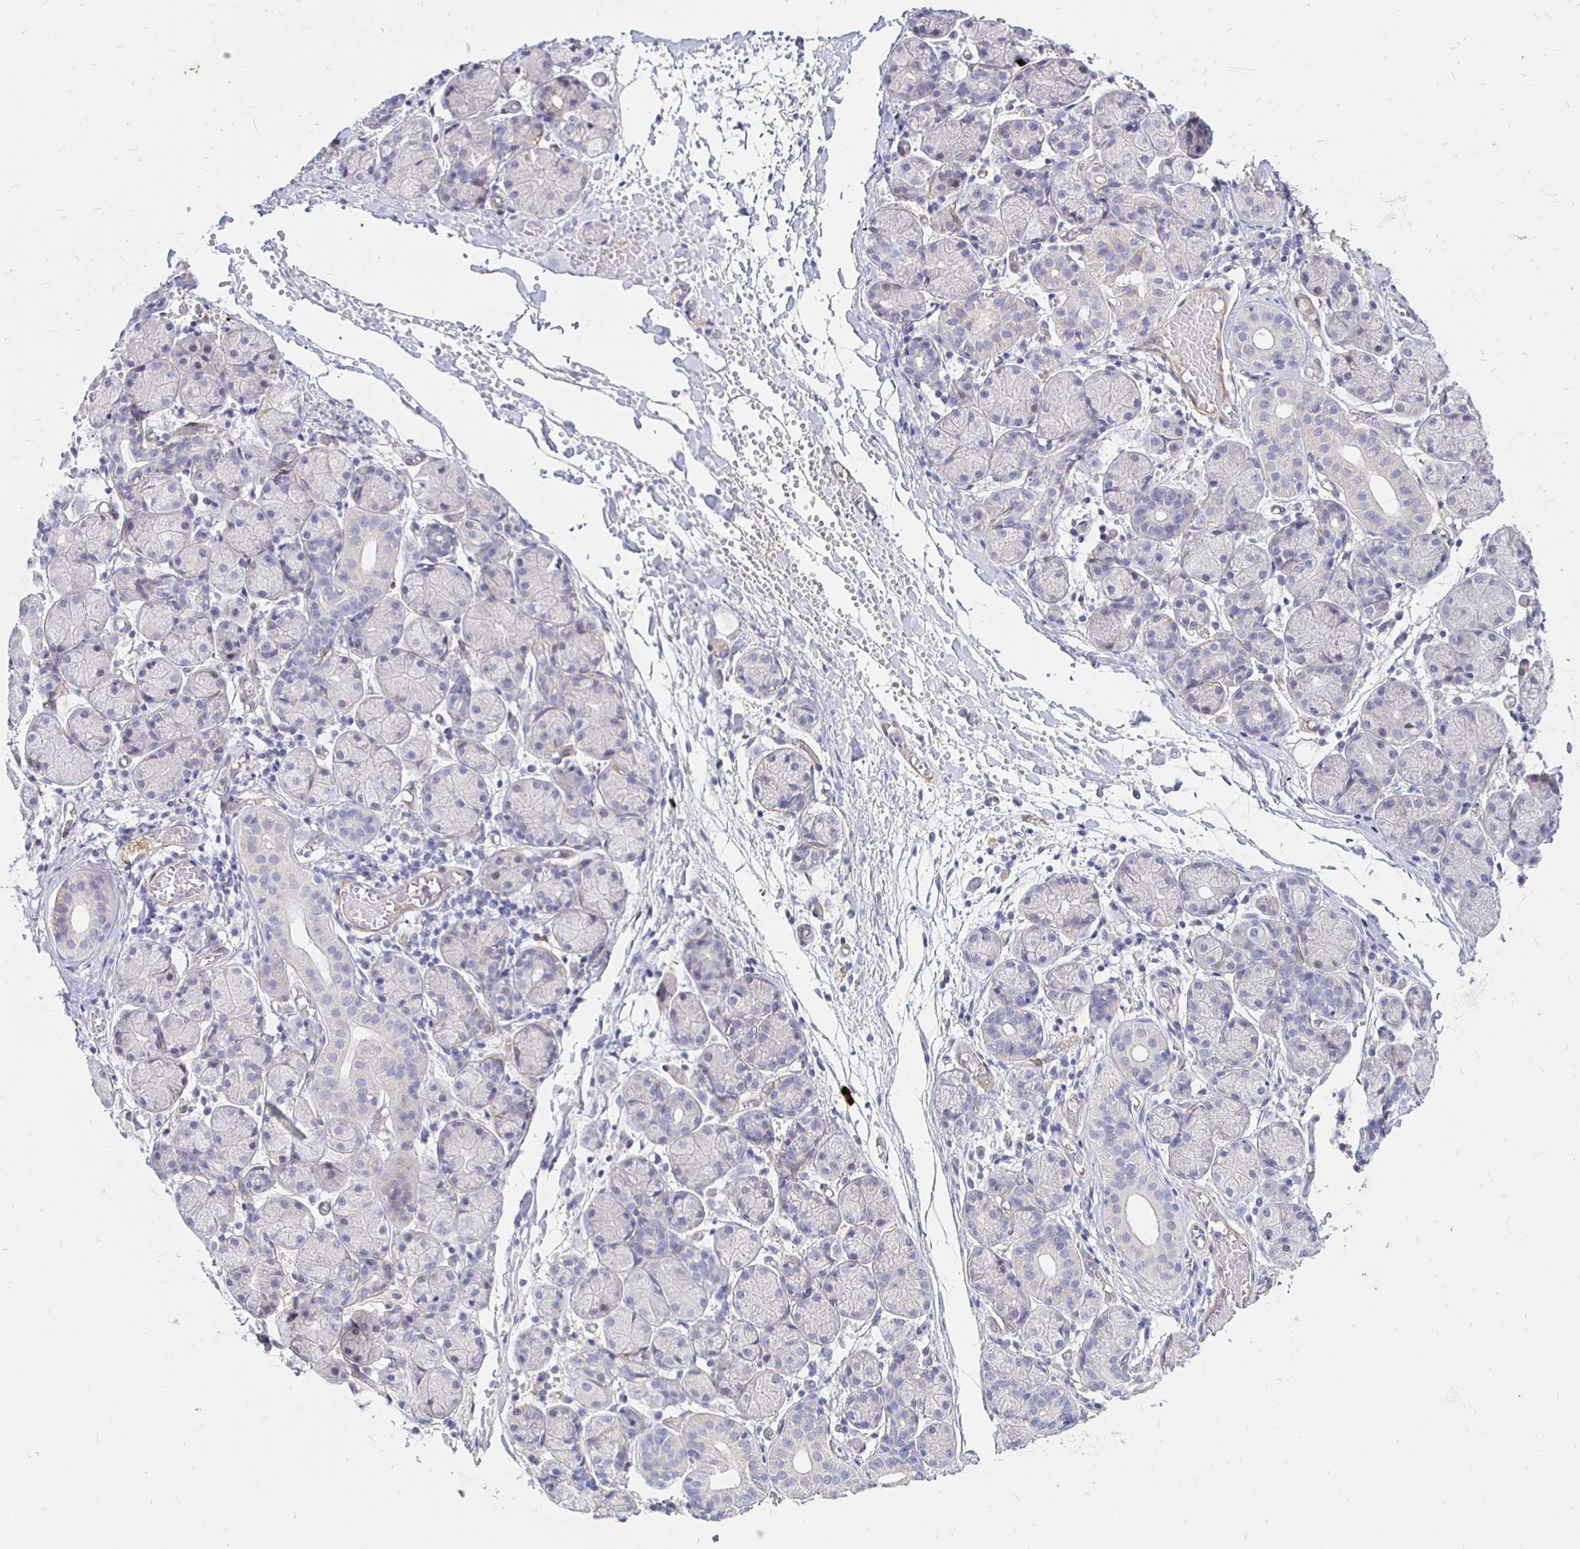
{"staining": {"intensity": "weak", "quantity": "<25%", "location": "cytoplasmic/membranous"}, "tissue": "salivary gland", "cell_type": "Glandular cells", "image_type": "normal", "snomed": [{"axis": "morphology", "description": "Normal tissue, NOS"}, {"axis": "topography", "description": "Salivary gland"}], "caption": "DAB immunohistochemical staining of unremarkable salivary gland shows no significant expression in glandular cells.", "gene": "PALM2AKAP2", "patient": {"sex": "female", "age": 24}}